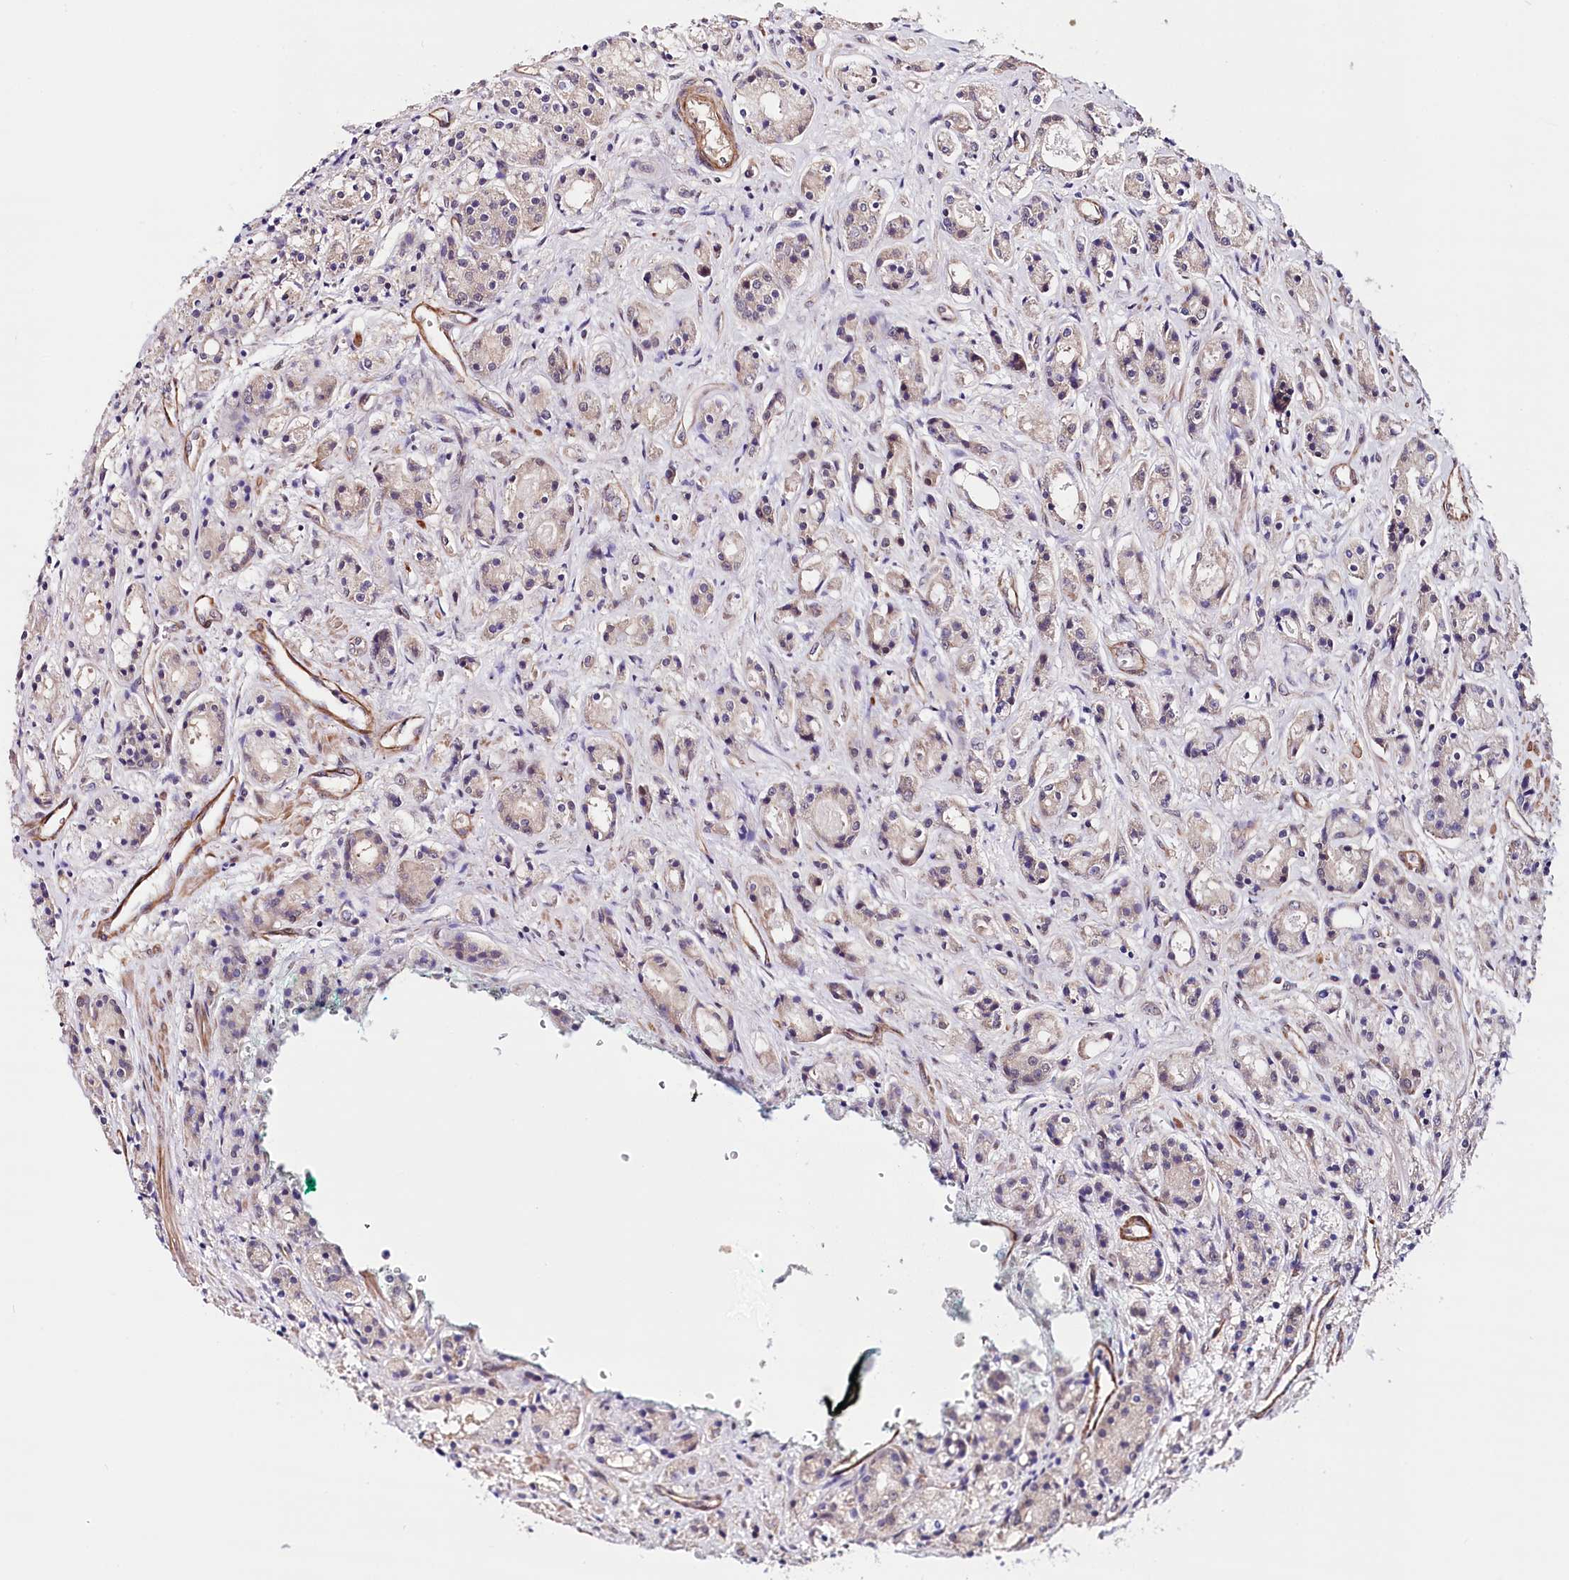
{"staining": {"intensity": "negative", "quantity": "none", "location": "none"}, "tissue": "prostate cancer", "cell_type": "Tumor cells", "image_type": "cancer", "snomed": [{"axis": "morphology", "description": "Adenocarcinoma, High grade"}, {"axis": "topography", "description": "Prostate"}], "caption": "An IHC photomicrograph of high-grade adenocarcinoma (prostate) is shown. There is no staining in tumor cells of high-grade adenocarcinoma (prostate). (Brightfield microscopy of DAB (3,3'-diaminobenzidine) immunohistochemistry at high magnification).", "gene": "PPP2R5B", "patient": {"sex": "male", "age": 60}}